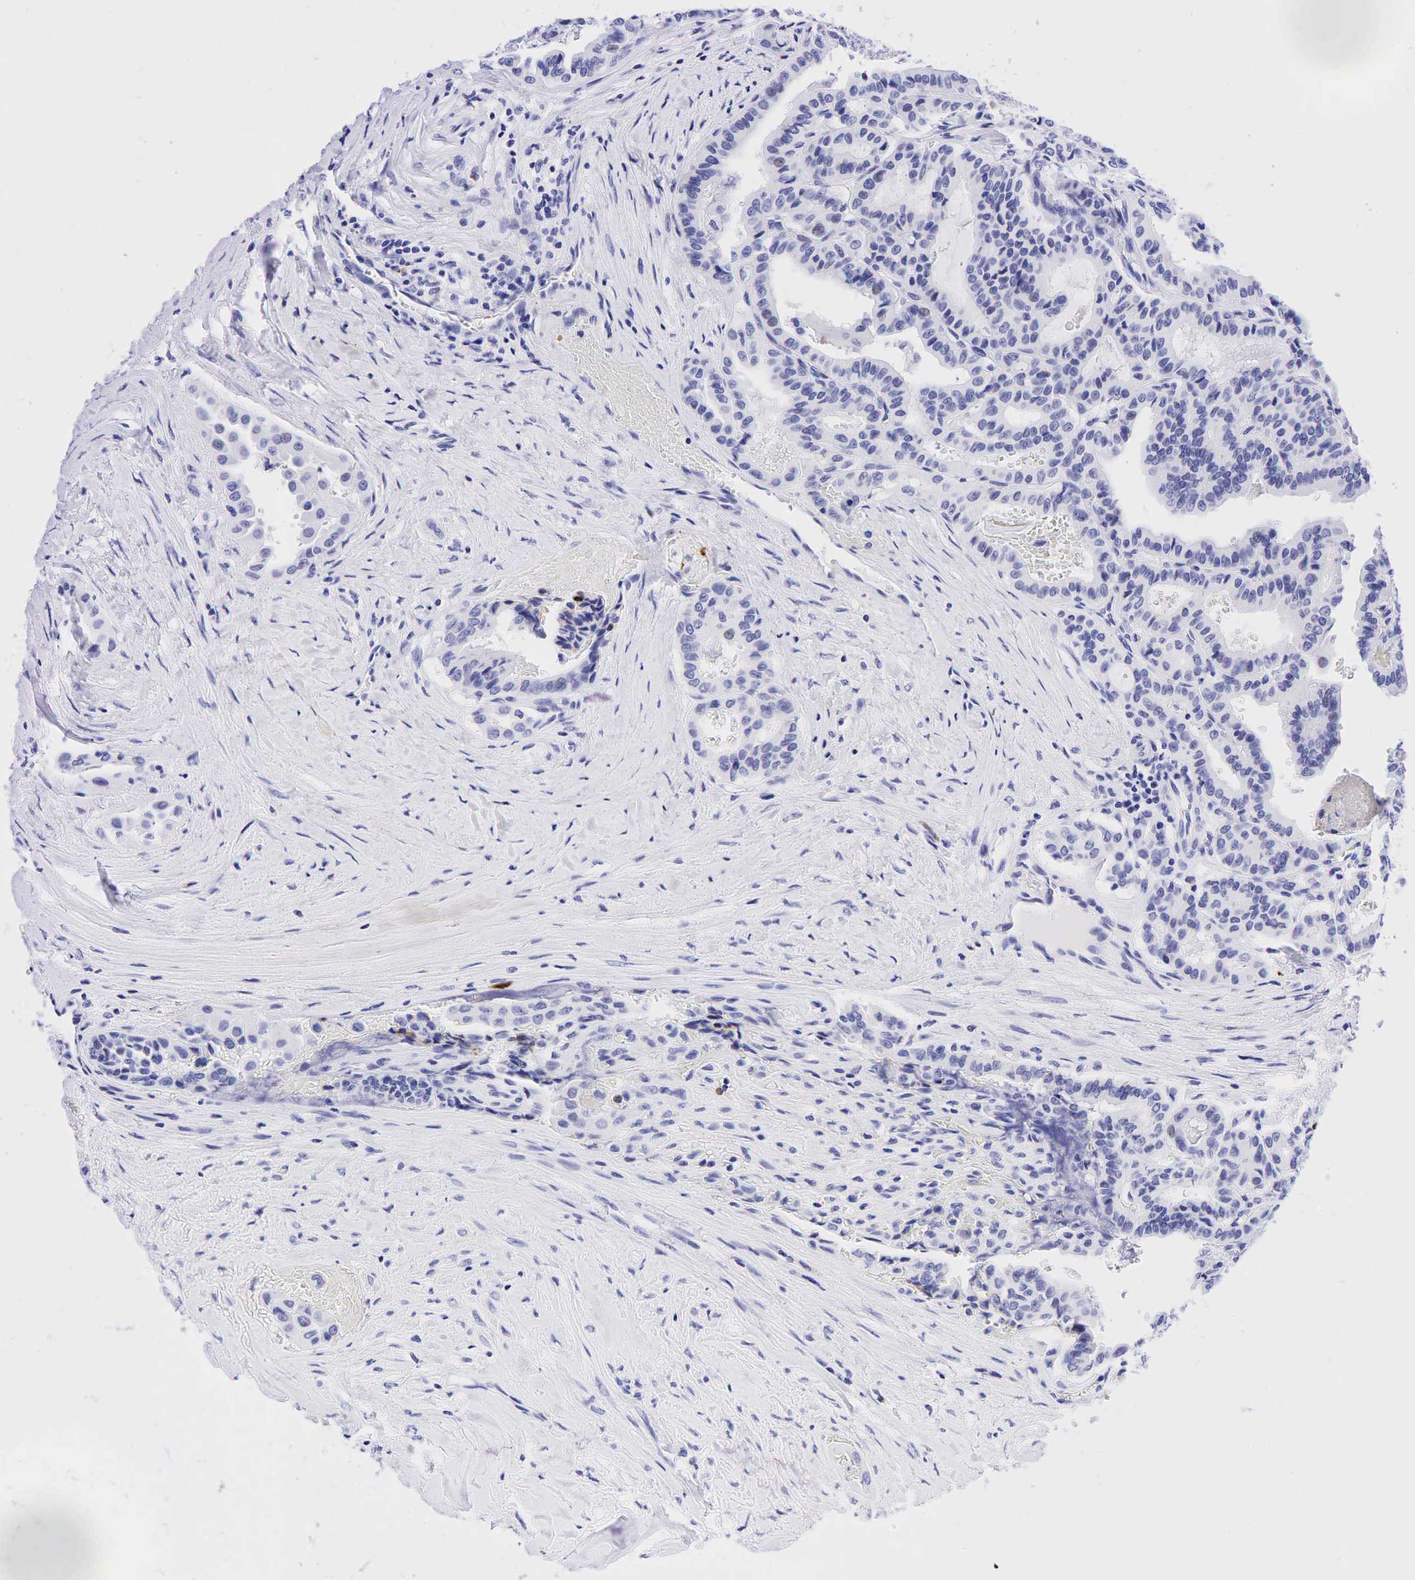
{"staining": {"intensity": "weak", "quantity": "<25%", "location": "nuclear"}, "tissue": "thyroid cancer", "cell_type": "Tumor cells", "image_type": "cancer", "snomed": [{"axis": "morphology", "description": "Papillary adenocarcinoma, NOS"}, {"axis": "topography", "description": "Thyroid gland"}], "caption": "Photomicrograph shows no protein positivity in tumor cells of thyroid cancer (papillary adenocarcinoma) tissue. The staining is performed using DAB (3,3'-diaminobenzidine) brown chromogen with nuclei counter-stained in using hematoxylin.", "gene": "CD79A", "patient": {"sex": "male", "age": 87}}